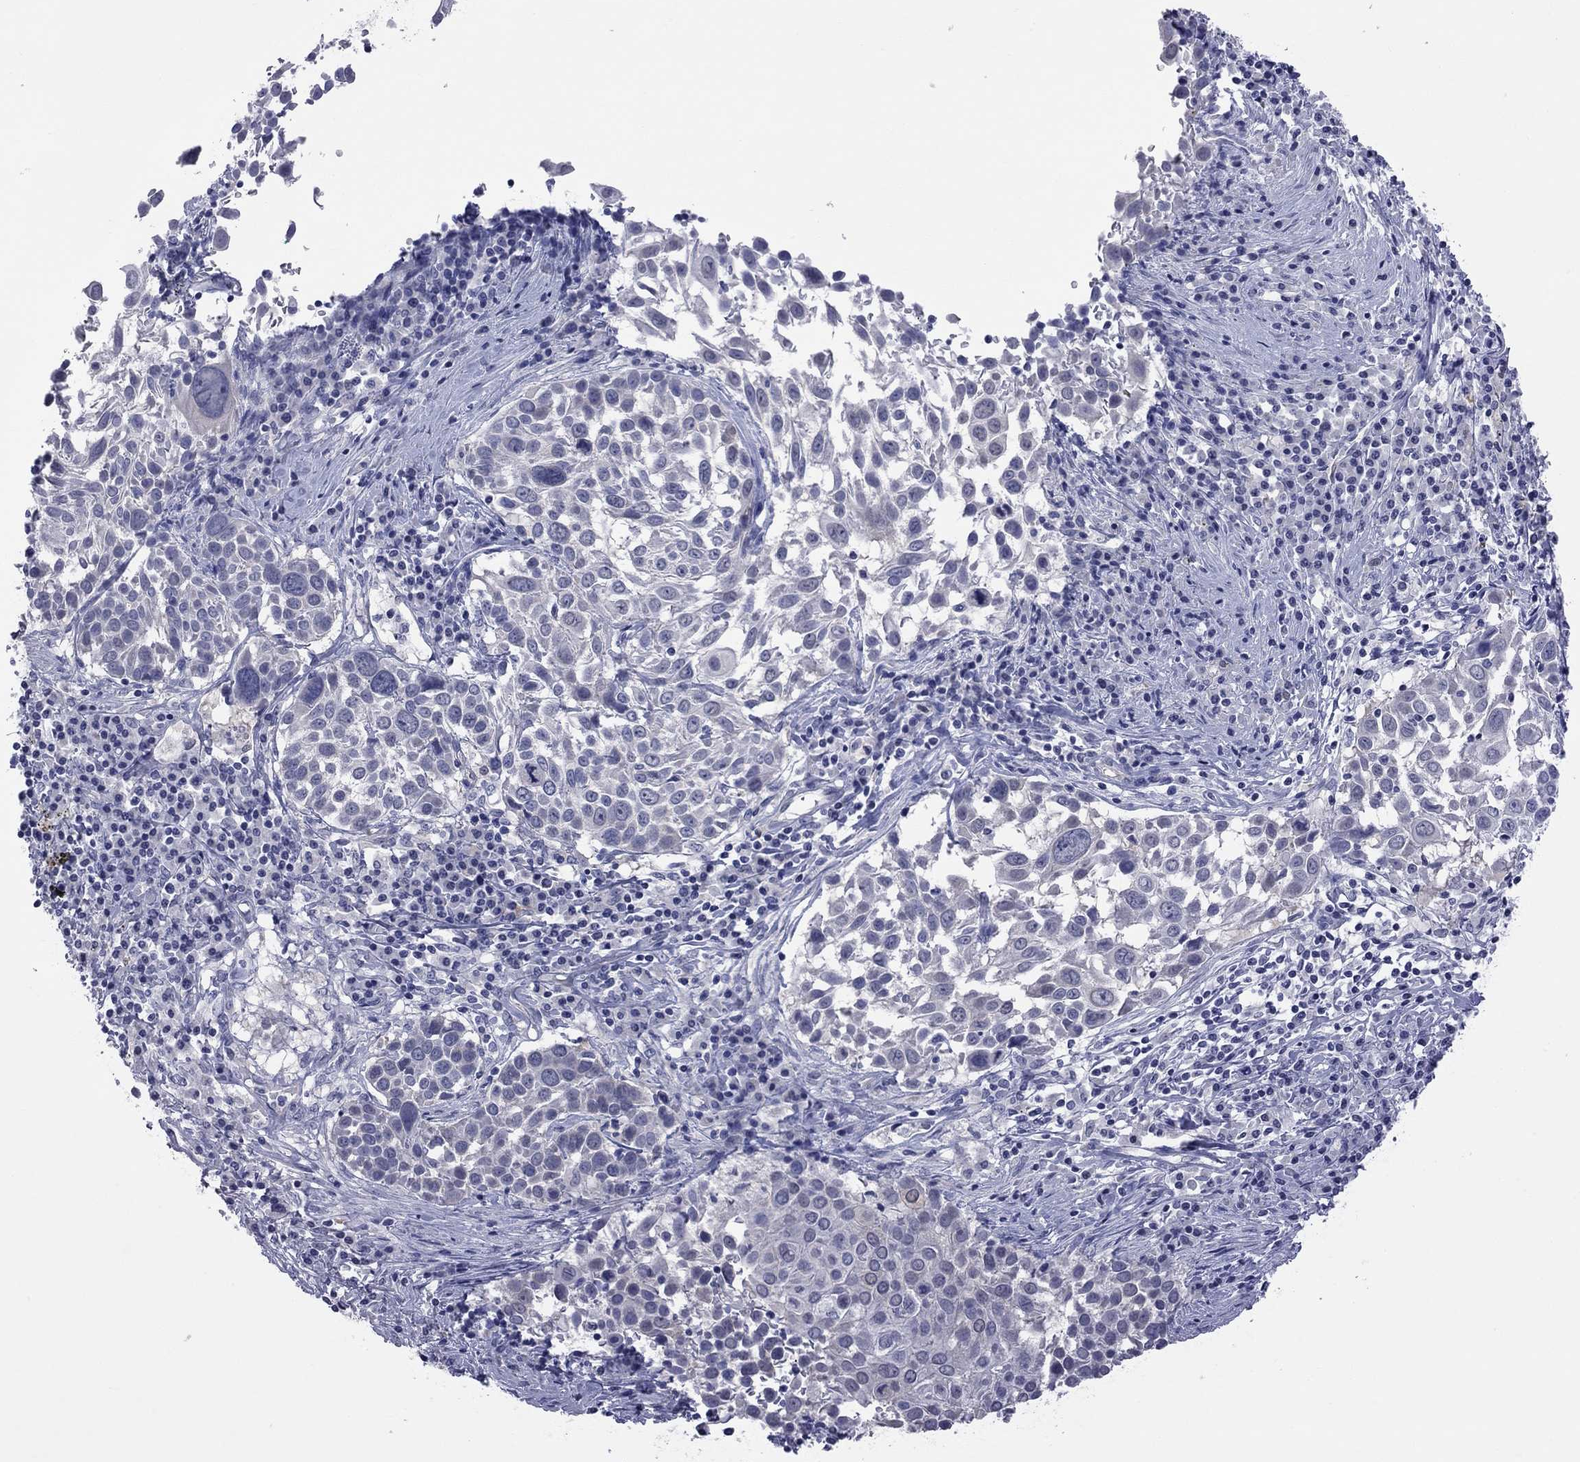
{"staining": {"intensity": "negative", "quantity": "none", "location": "none"}, "tissue": "lung cancer", "cell_type": "Tumor cells", "image_type": "cancer", "snomed": [{"axis": "morphology", "description": "Squamous cell carcinoma, NOS"}, {"axis": "topography", "description": "Lung"}], "caption": "High magnification brightfield microscopy of lung squamous cell carcinoma stained with DAB (3,3'-diaminobenzidine) (brown) and counterstained with hematoxylin (blue): tumor cells show no significant expression.", "gene": "HYLS1", "patient": {"sex": "male", "age": 57}}